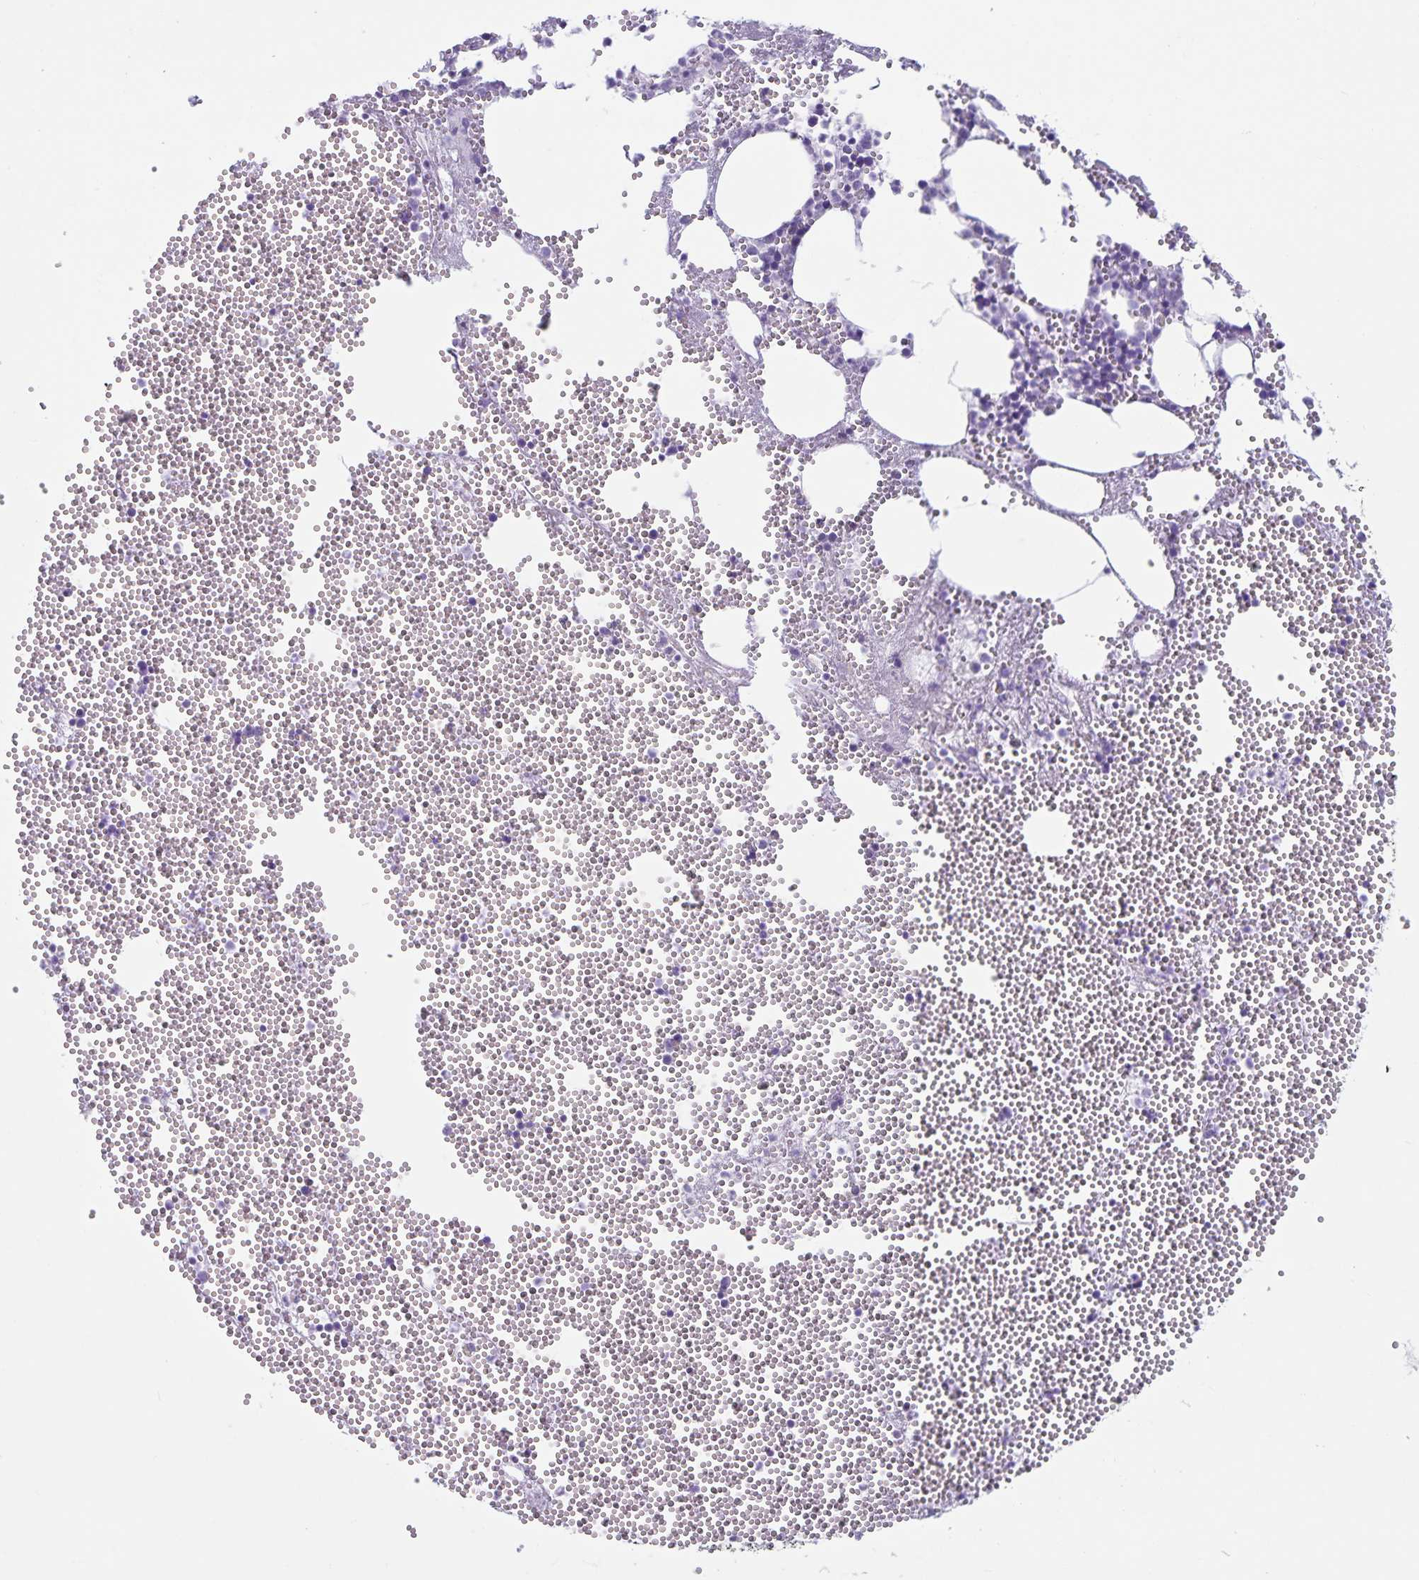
{"staining": {"intensity": "negative", "quantity": "none", "location": "none"}, "tissue": "bone marrow", "cell_type": "Hematopoietic cells", "image_type": "normal", "snomed": [{"axis": "morphology", "description": "Normal tissue, NOS"}, {"axis": "topography", "description": "Bone marrow"}], "caption": "The immunohistochemistry histopathology image has no significant expression in hematopoietic cells of bone marrow.", "gene": "C11orf42", "patient": {"sex": "female", "age": 80}}